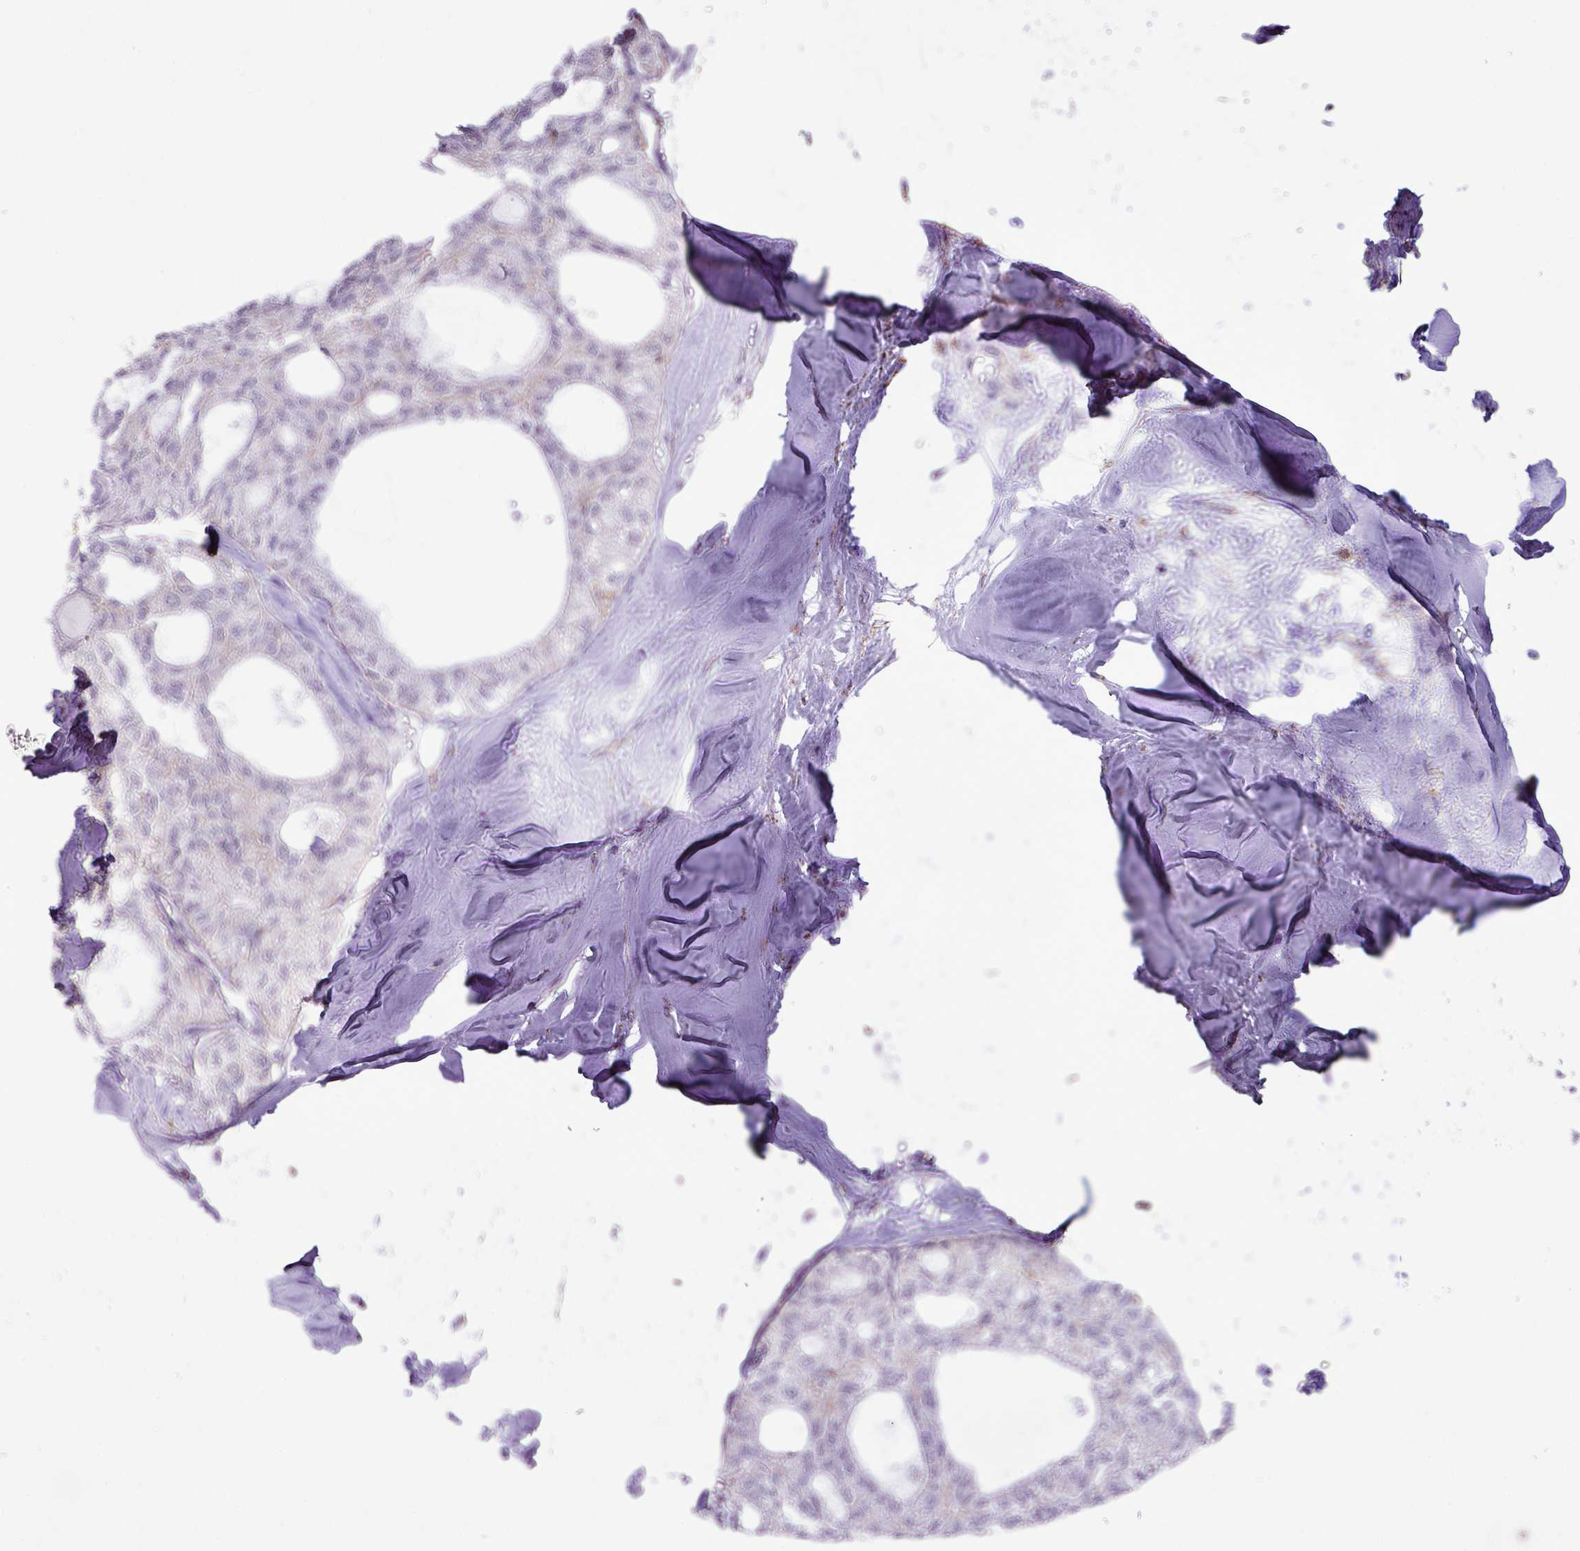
{"staining": {"intensity": "moderate", "quantity": "<25%", "location": "cytoplasmic/membranous"}, "tissue": "thyroid cancer", "cell_type": "Tumor cells", "image_type": "cancer", "snomed": [{"axis": "morphology", "description": "Follicular adenoma carcinoma, NOS"}, {"axis": "topography", "description": "Thyroid gland"}], "caption": "Thyroid cancer (follicular adenoma carcinoma) stained with DAB IHC exhibits low levels of moderate cytoplasmic/membranous staining in about <25% of tumor cells. (IHC, brightfield microscopy, high magnification).", "gene": "SGPP1", "patient": {"sex": "male", "age": 75}}